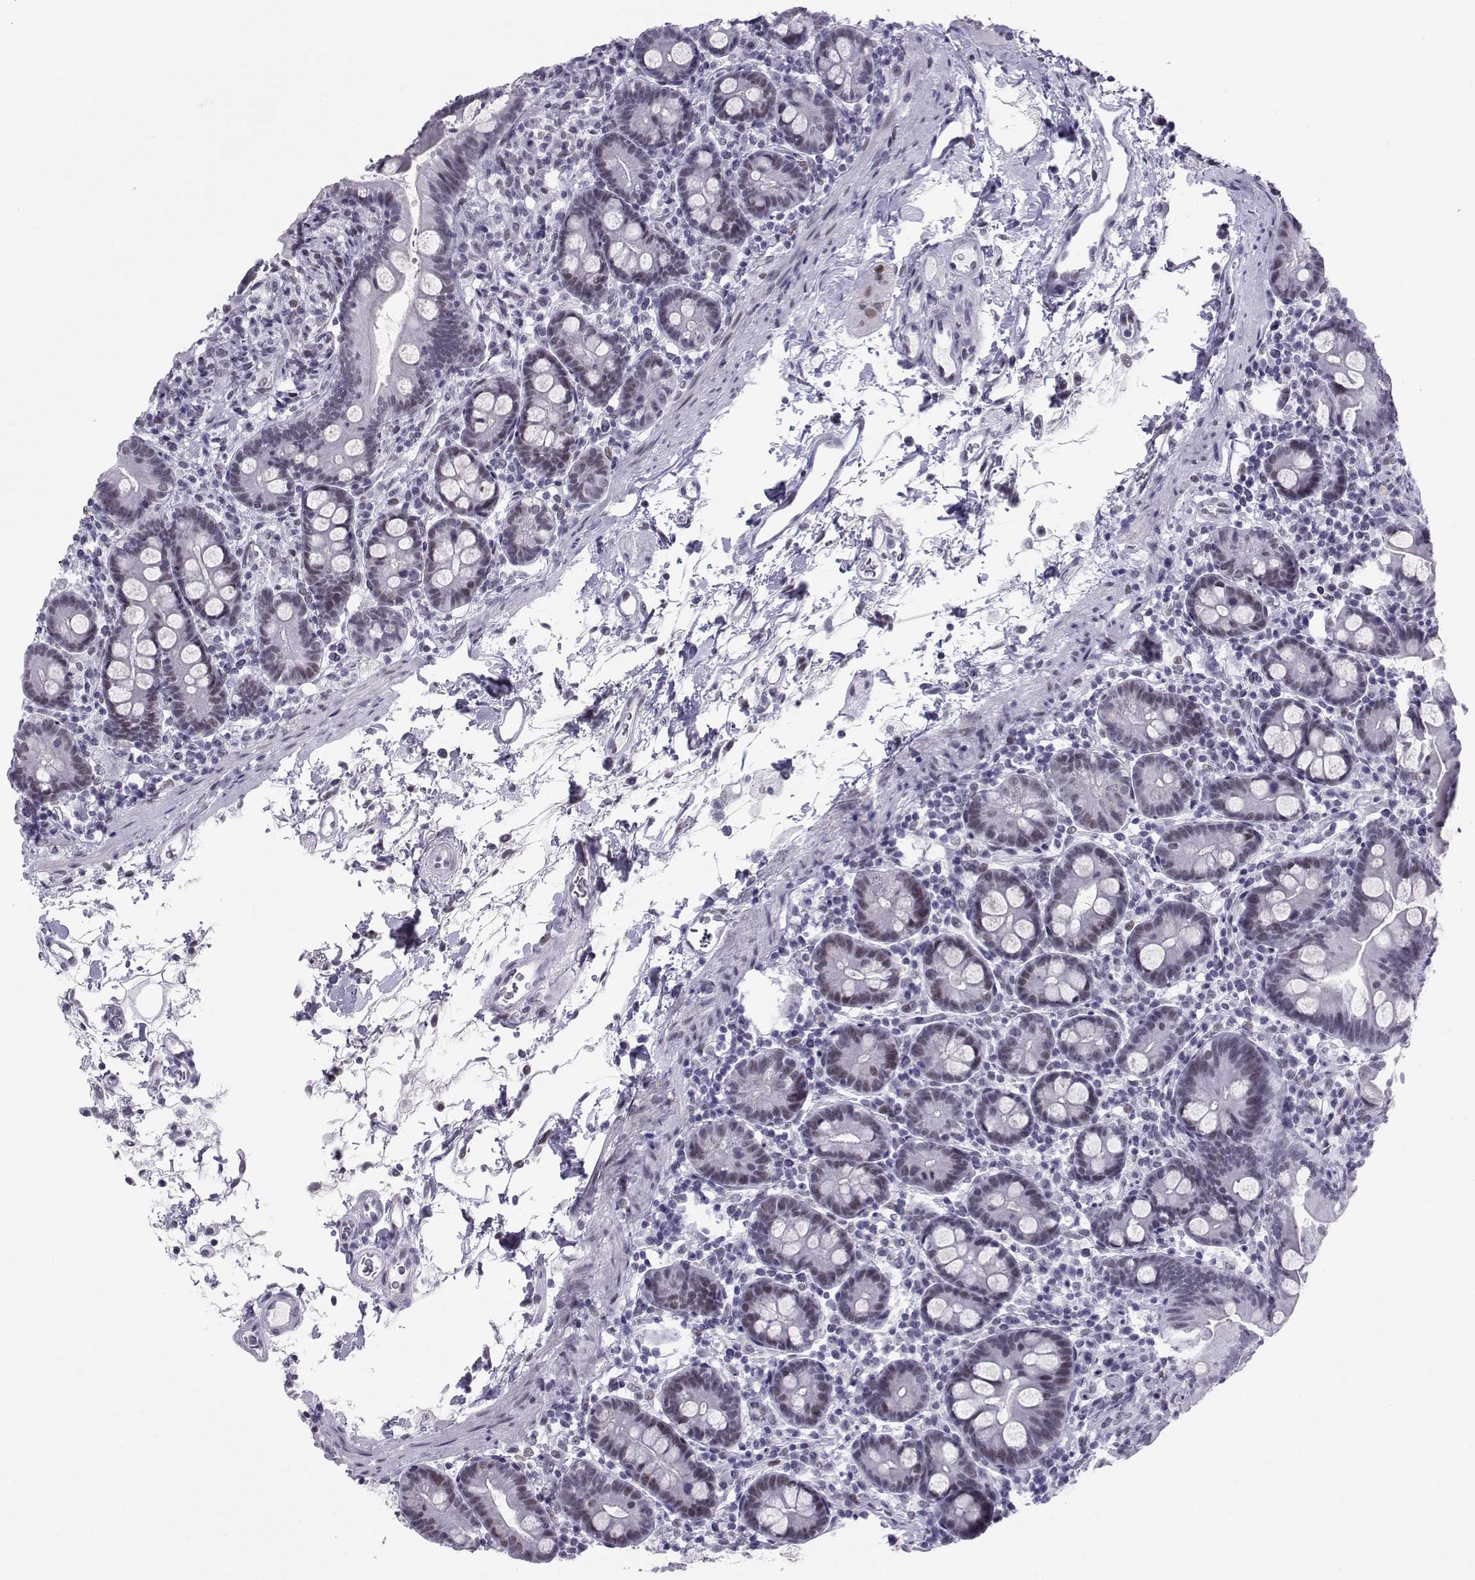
{"staining": {"intensity": "negative", "quantity": "none", "location": "none"}, "tissue": "small intestine", "cell_type": "Glandular cells", "image_type": "normal", "snomed": [{"axis": "morphology", "description": "Normal tissue, NOS"}, {"axis": "topography", "description": "Small intestine"}], "caption": "IHC of benign human small intestine reveals no positivity in glandular cells.", "gene": "LORICRIN", "patient": {"sex": "female", "age": 44}}